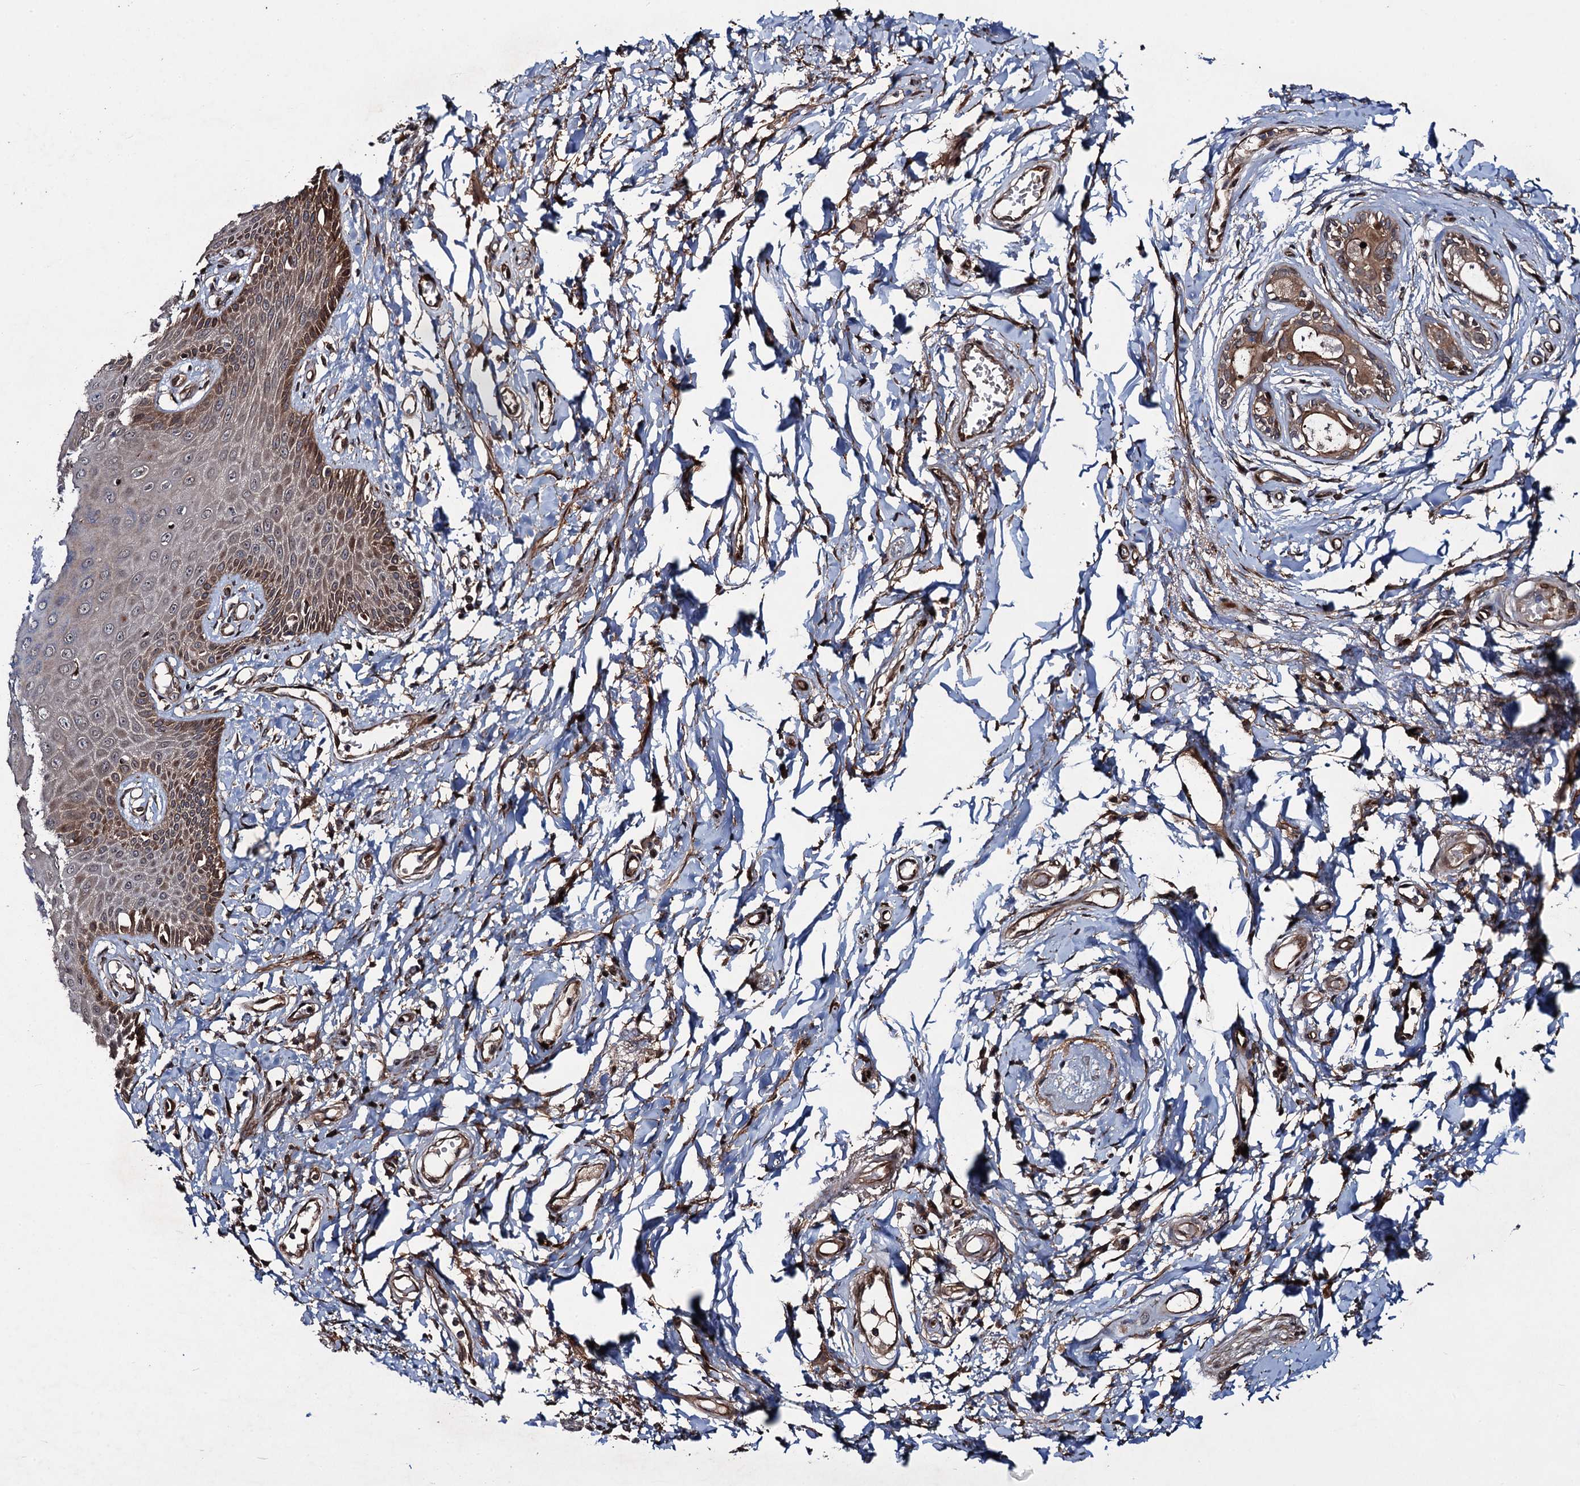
{"staining": {"intensity": "strong", "quantity": ">75%", "location": "cytoplasmic/membranous"}, "tissue": "skin", "cell_type": "Epidermal cells", "image_type": "normal", "snomed": [{"axis": "morphology", "description": "Normal tissue, NOS"}, {"axis": "topography", "description": "Anal"}], "caption": "Skin stained with DAB immunohistochemistry demonstrates high levels of strong cytoplasmic/membranous staining in about >75% of epidermal cells.", "gene": "RHOBTB1", "patient": {"sex": "male", "age": 78}}